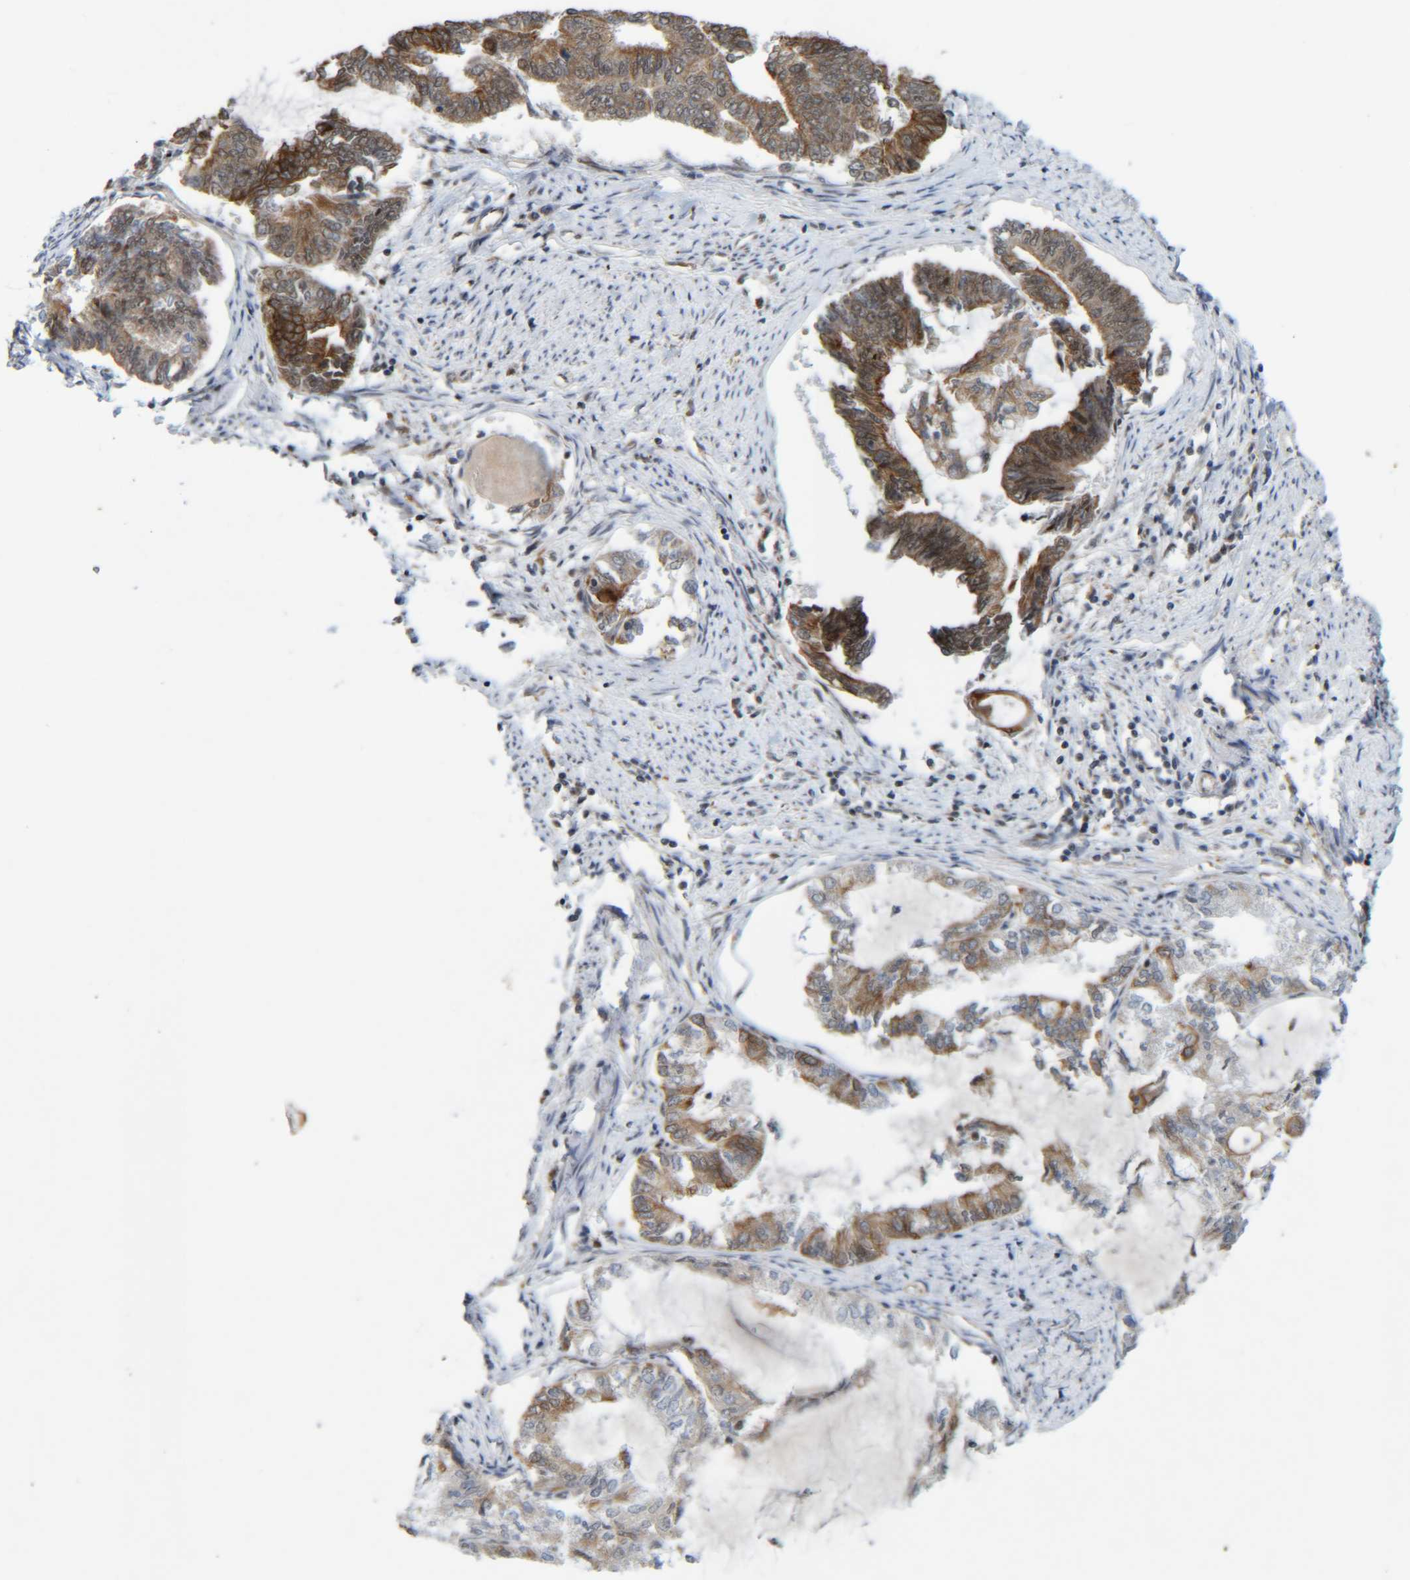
{"staining": {"intensity": "moderate", "quantity": ">75%", "location": "cytoplasmic/membranous"}, "tissue": "endometrial cancer", "cell_type": "Tumor cells", "image_type": "cancer", "snomed": [{"axis": "morphology", "description": "Adenocarcinoma, NOS"}, {"axis": "topography", "description": "Endometrium"}], "caption": "Adenocarcinoma (endometrial) stained for a protein reveals moderate cytoplasmic/membranous positivity in tumor cells. (Brightfield microscopy of DAB IHC at high magnification).", "gene": "CCDC57", "patient": {"sex": "female", "age": 86}}